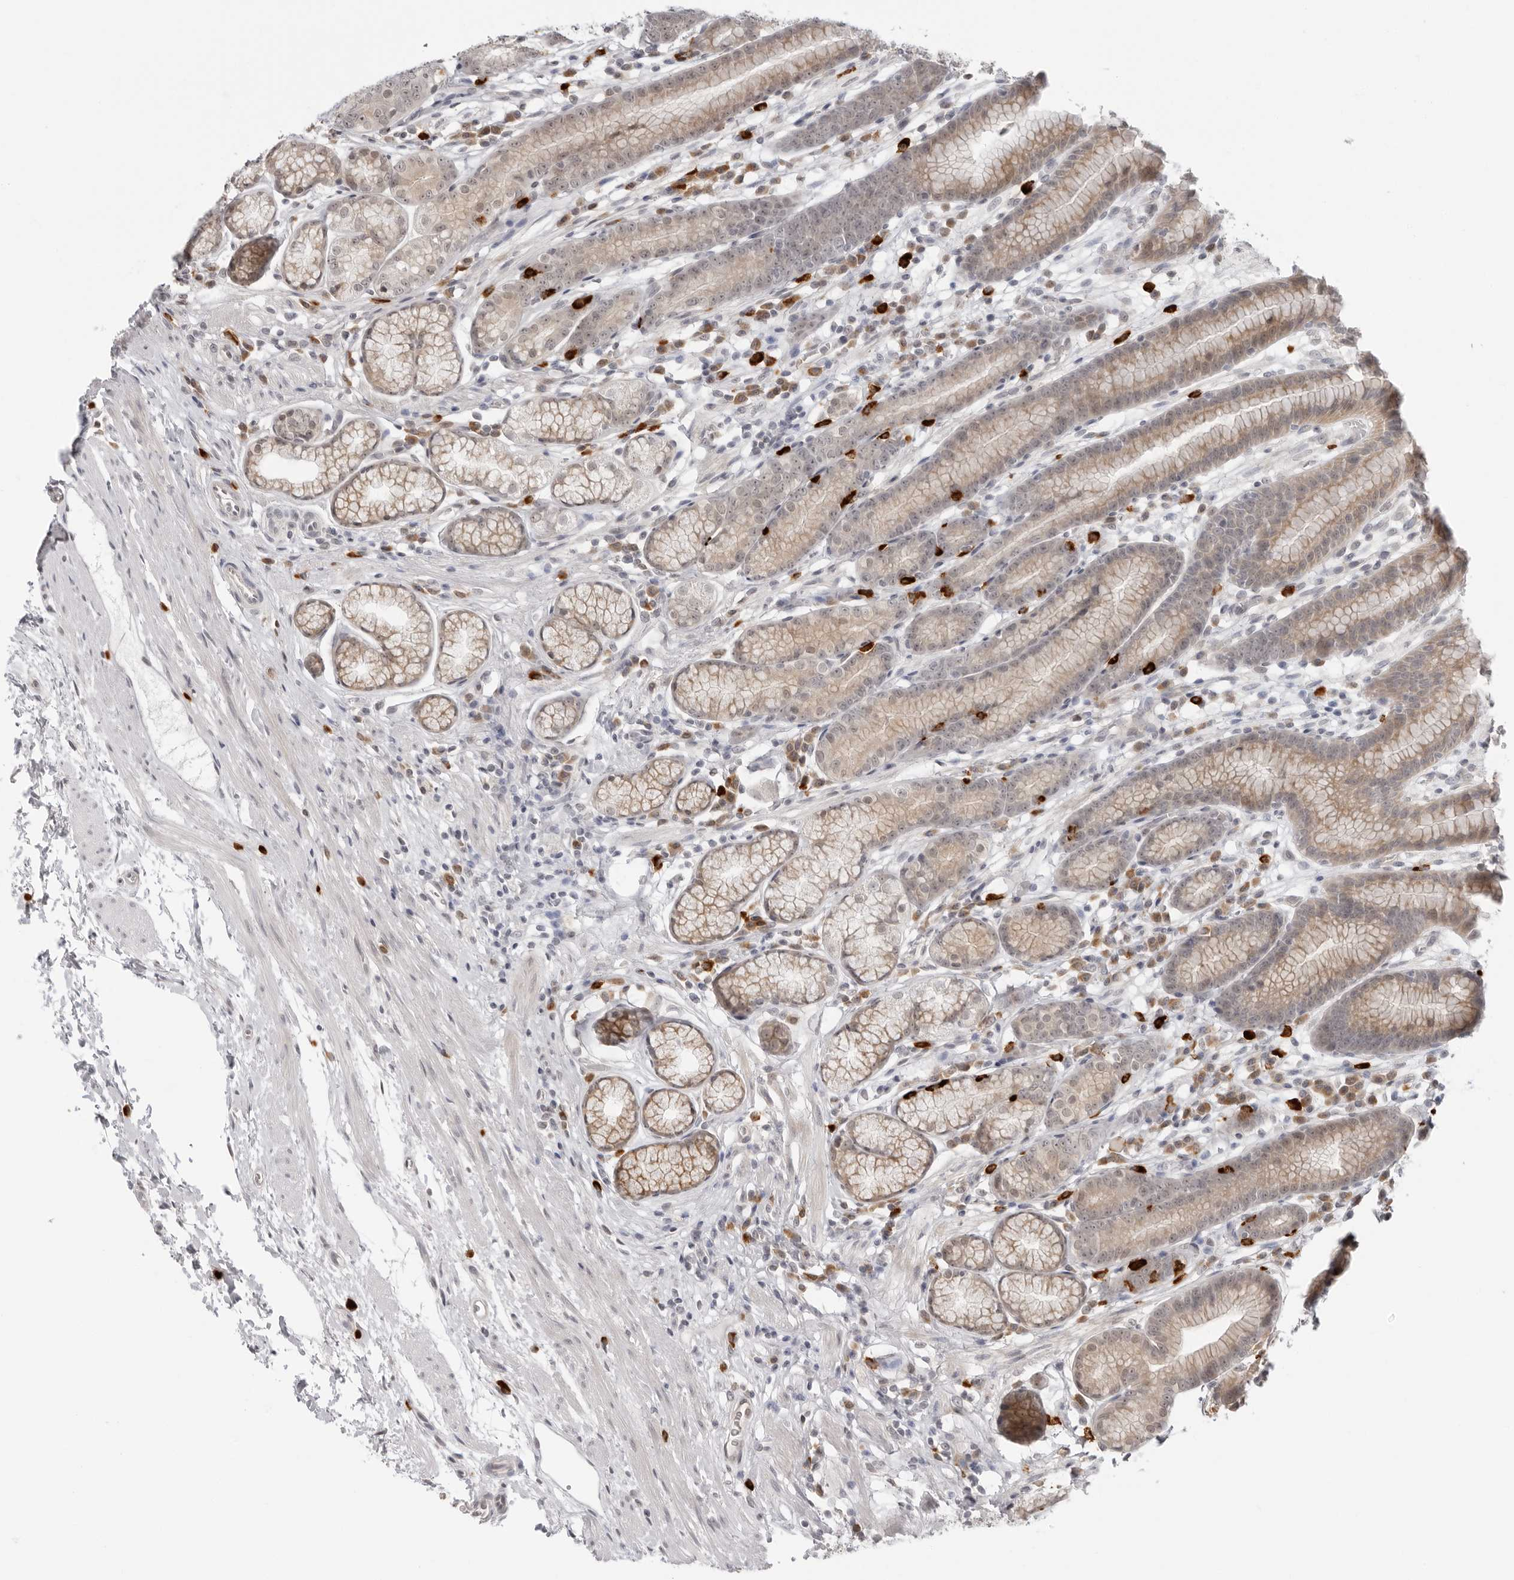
{"staining": {"intensity": "moderate", "quantity": "<25%", "location": "cytoplasmic/membranous"}, "tissue": "stomach", "cell_type": "Glandular cells", "image_type": "normal", "snomed": [{"axis": "morphology", "description": "Normal tissue, NOS"}, {"axis": "topography", "description": "Stomach"}], "caption": "The photomicrograph reveals staining of unremarkable stomach, revealing moderate cytoplasmic/membranous protein staining (brown color) within glandular cells. The staining was performed using DAB, with brown indicating positive protein expression. Nuclei are stained blue with hematoxylin.", "gene": "SUGCT", "patient": {"sex": "male", "age": 42}}